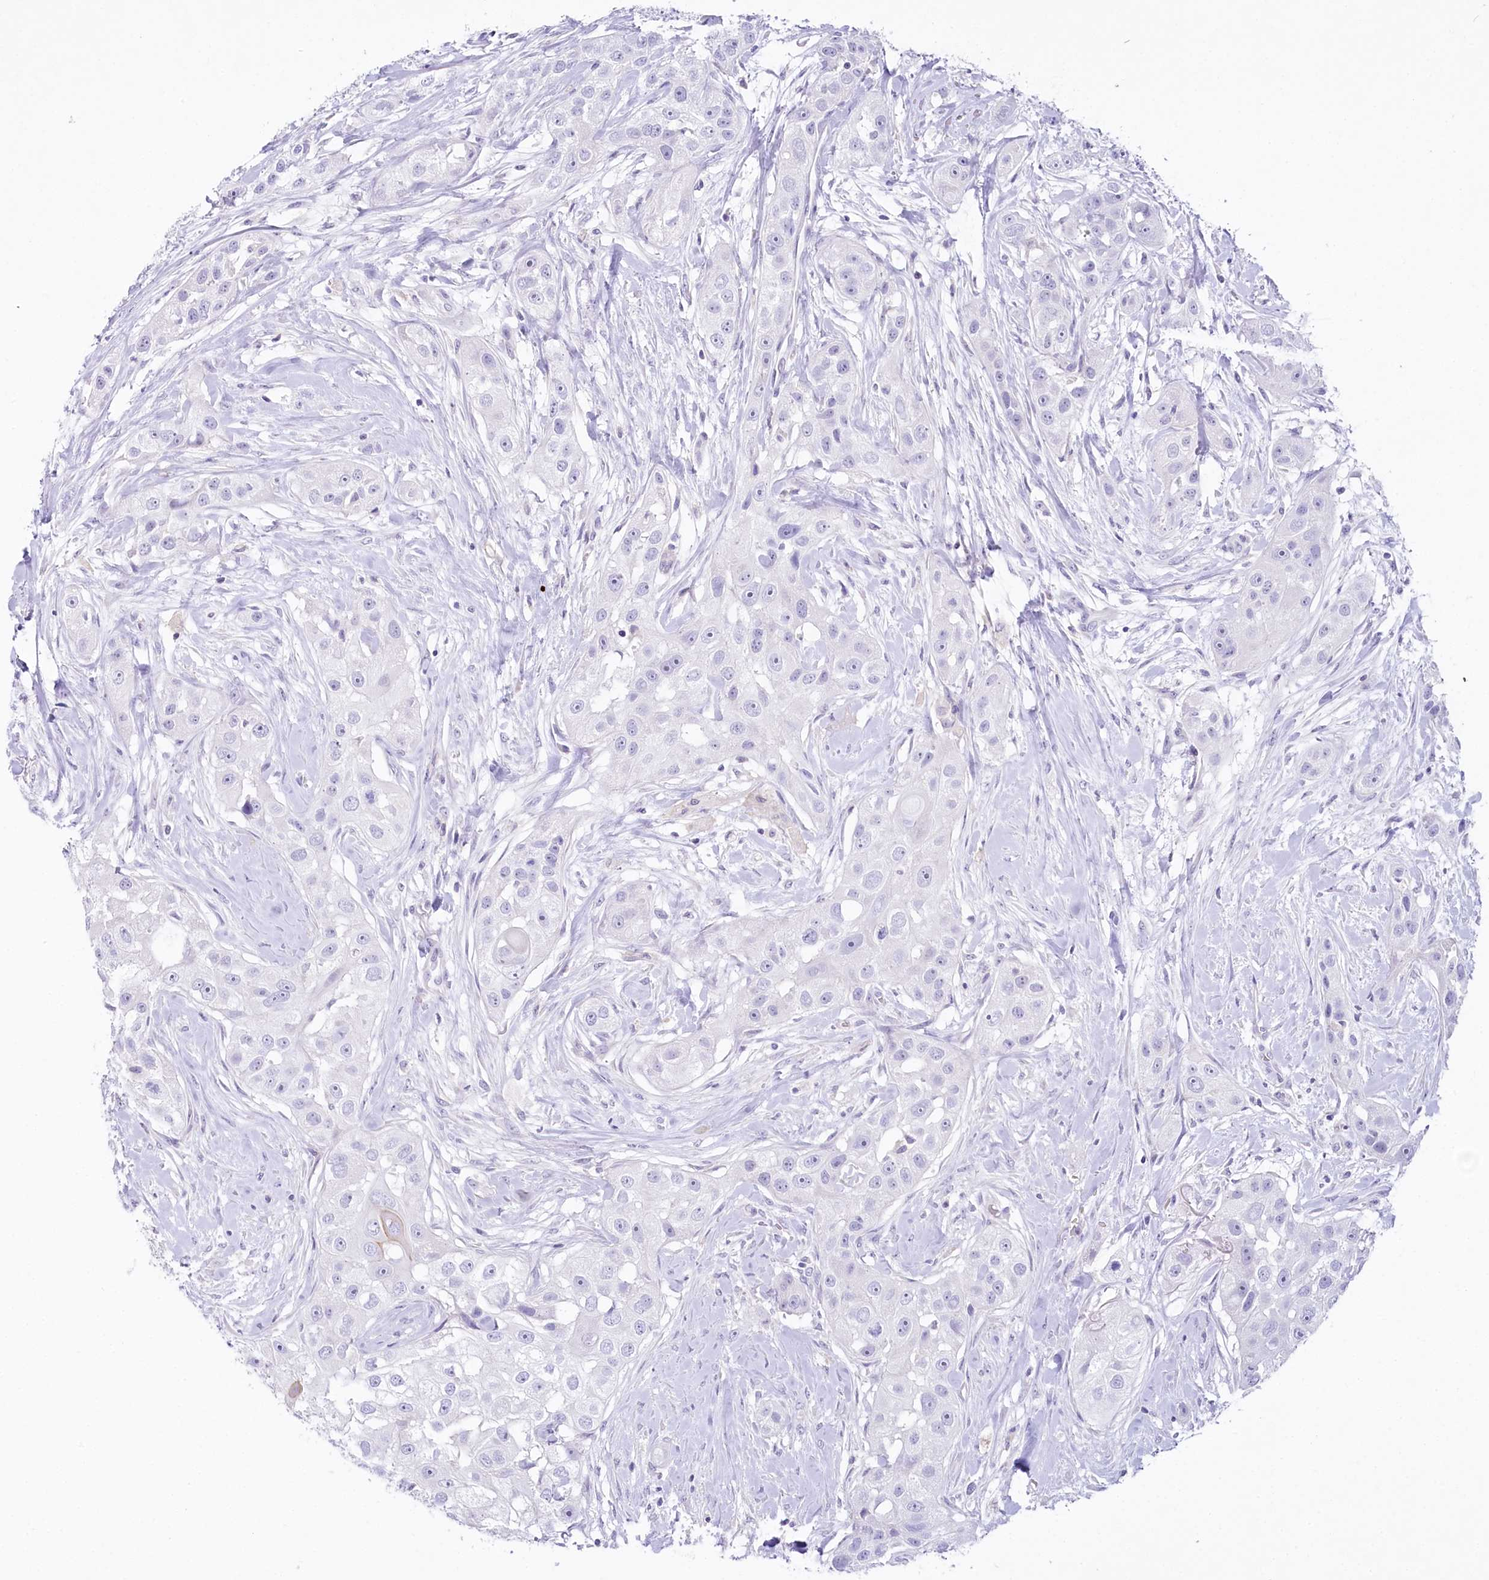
{"staining": {"intensity": "negative", "quantity": "none", "location": "none"}, "tissue": "head and neck cancer", "cell_type": "Tumor cells", "image_type": "cancer", "snomed": [{"axis": "morphology", "description": "Normal tissue, NOS"}, {"axis": "morphology", "description": "Squamous cell carcinoma, NOS"}, {"axis": "topography", "description": "Skeletal muscle"}, {"axis": "topography", "description": "Head-Neck"}], "caption": "Histopathology image shows no significant protein expression in tumor cells of squamous cell carcinoma (head and neck).", "gene": "MYOZ1", "patient": {"sex": "male", "age": 51}}